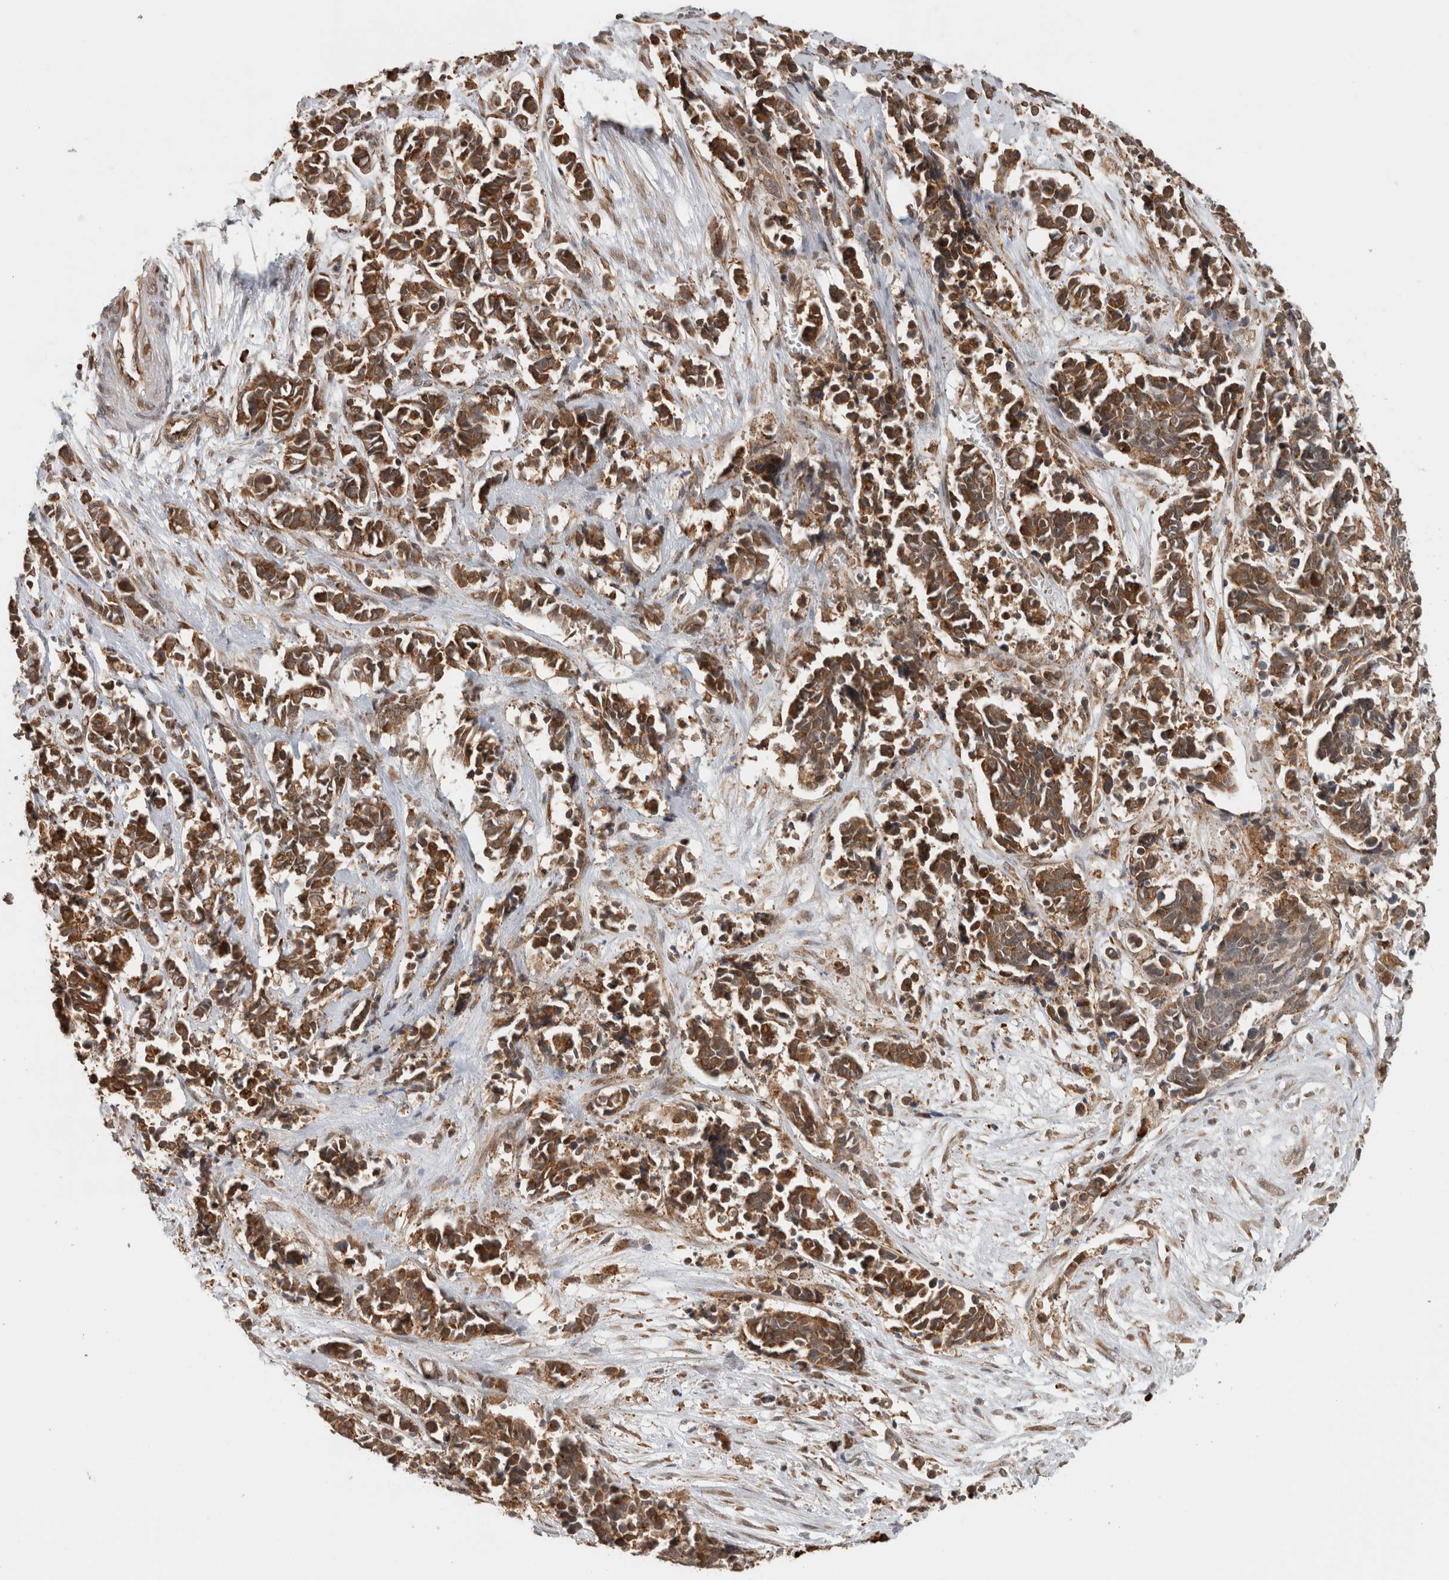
{"staining": {"intensity": "moderate", "quantity": ">75%", "location": "cytoplasmic/membranous"}, "tissue": "cervical cancer", "cell_type": "Tumor cells", "image_type": "cancer", "snomed": [{"axis": "morphology", "description": "Normal tissue, NOS"}, {"axis": "morphology", "description": "Squamous cell carcinoma, NOS"}, {"axis": "topography", "description": "Cervix"}], "caption": "Tumor cells demonstrate medium levels of moderate cytoplasmic/membranous staining in about >75% of cells in cervical cancer (squamous cell carcinoma).", "gene": "MS4A7", "patient": {"sex": "female", "age": 35}}